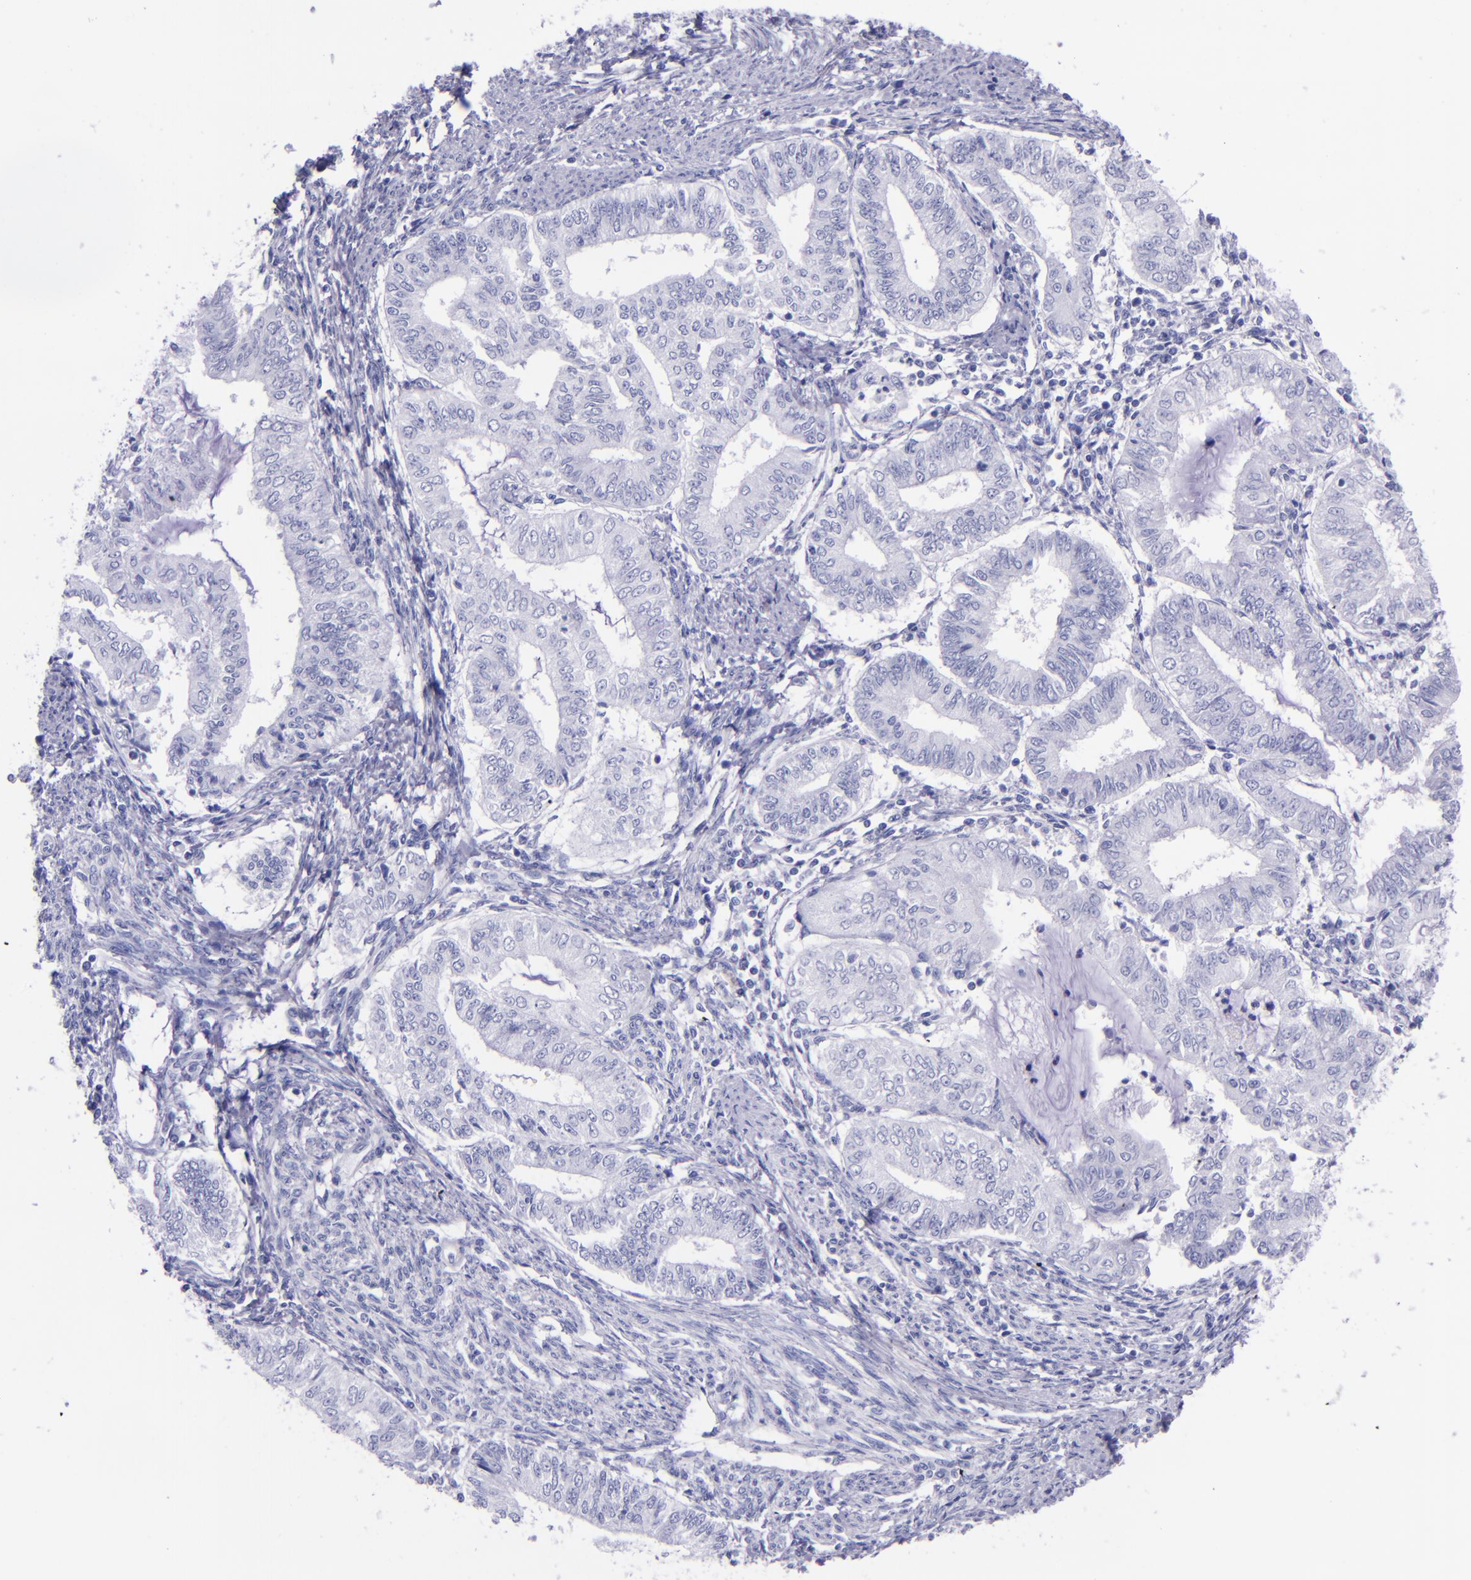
{"staining": {"intensity": "negative", "quantity": "none", "location": "none"}, "tissue": "endometrial cancer", "cell_type": "Tumor cells", "image_type": "cancer", "snomed": [{"axis": "morphology", "description": "Adenocarcinoma, NOS"}, {"axis": "topography", "description": "Endometrium"}], "caption": "Protein analysis of endometrial cancer (adenocarcinoma) exhibits no significant positivity in tumor cells.", "gene": "MBP", "patient": {"sex": "female", "age": 66}}